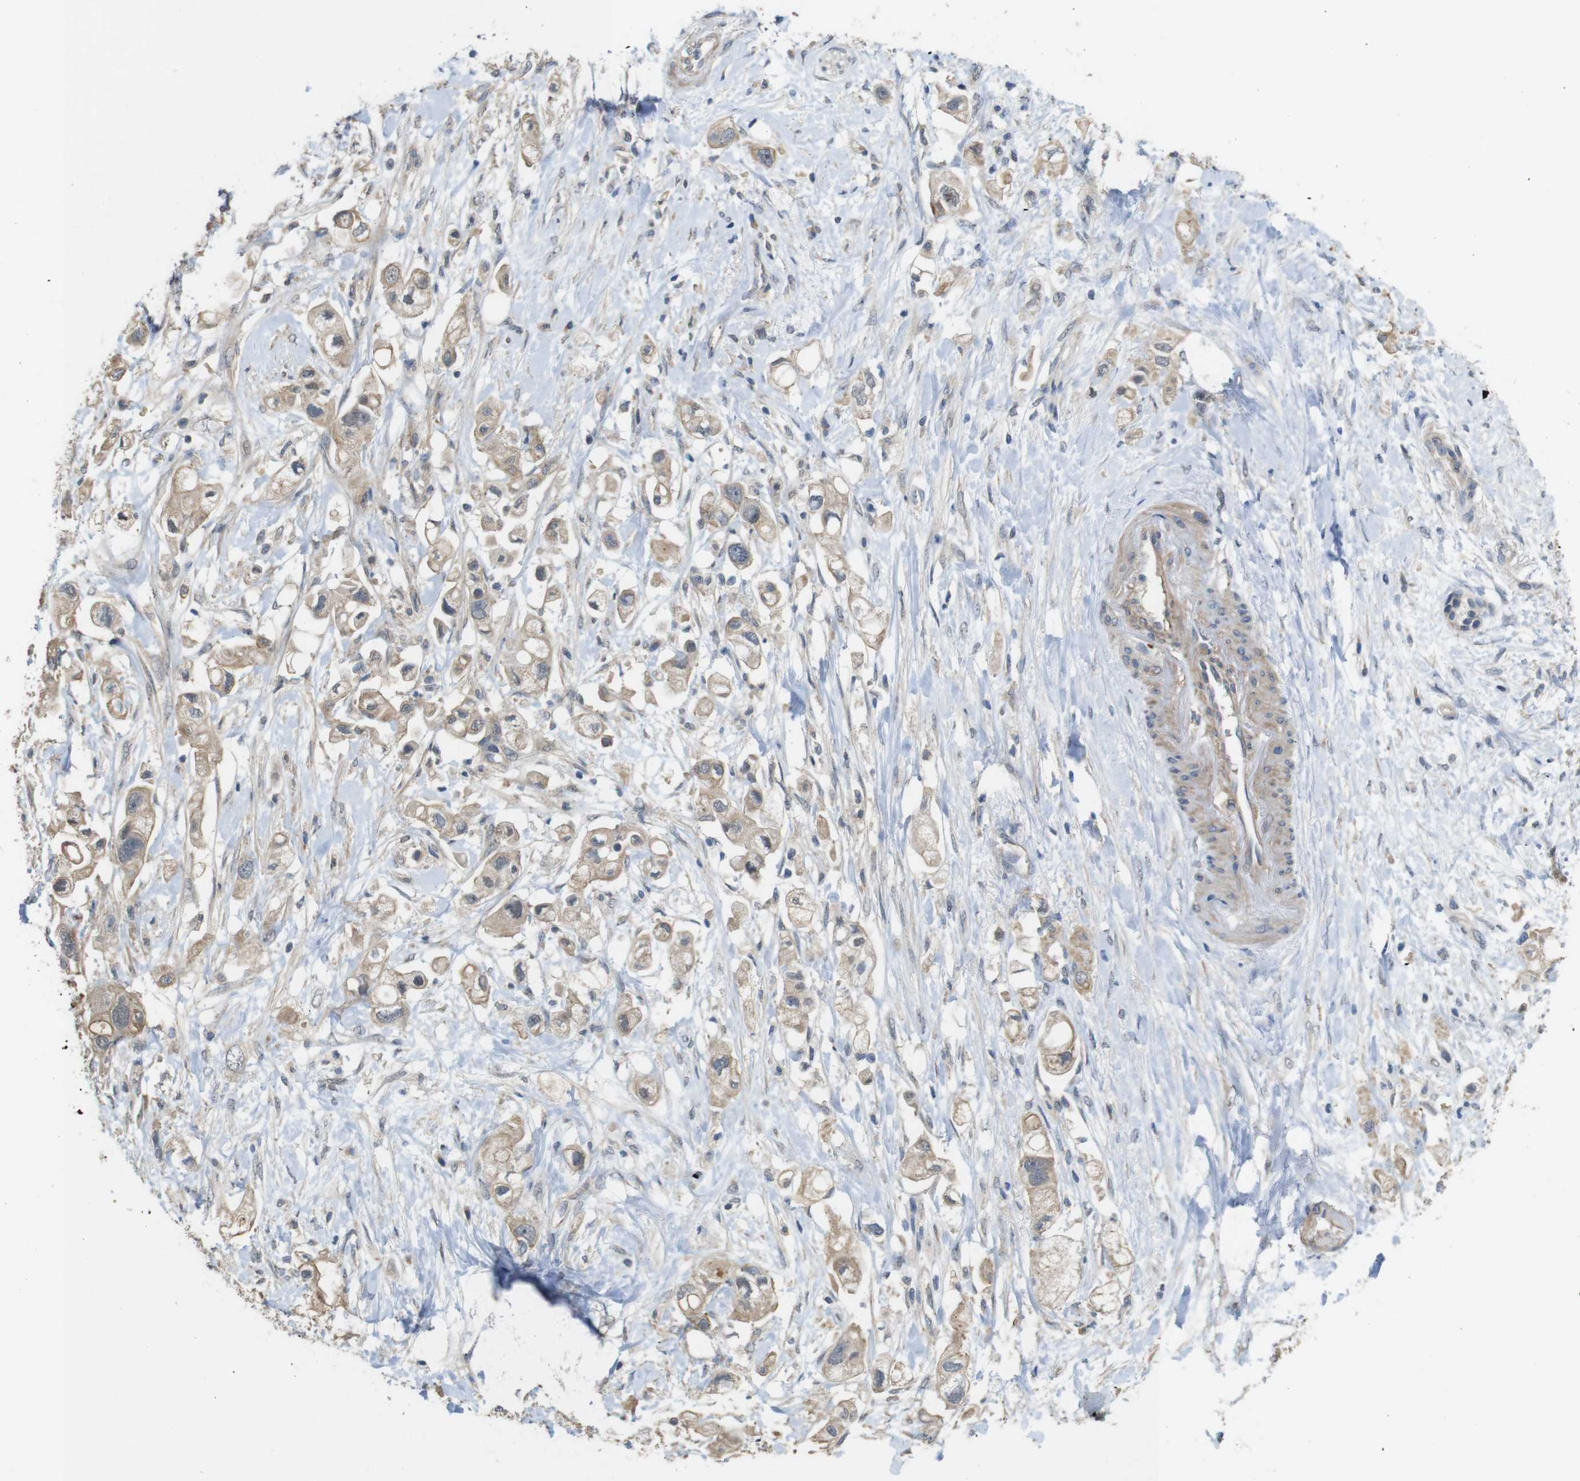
{"staining": {"intensity": "weak", "quantity": ">75%", "location": "cytoplasmic/membranous"}, "tissue": "pancreatic cancer", "cell_type": "Tumor cells", "image_type": "cancer", "snomed": [{"axis": "morphology", "description": "Adenocarcinoma, NOS"}, {"axis": "topography", "description": "Pancreas"}], "caption": "Protein analysis of pancreatic adenocarcinoma tissue shows weak cytoplasmic/membranous staining in about >75% of tumor cells. (DAB IHC, brown staining for protein, blue staining for nuclei).", "gene": "CDC34", "patient": {"sex": "female", "age": 56}}